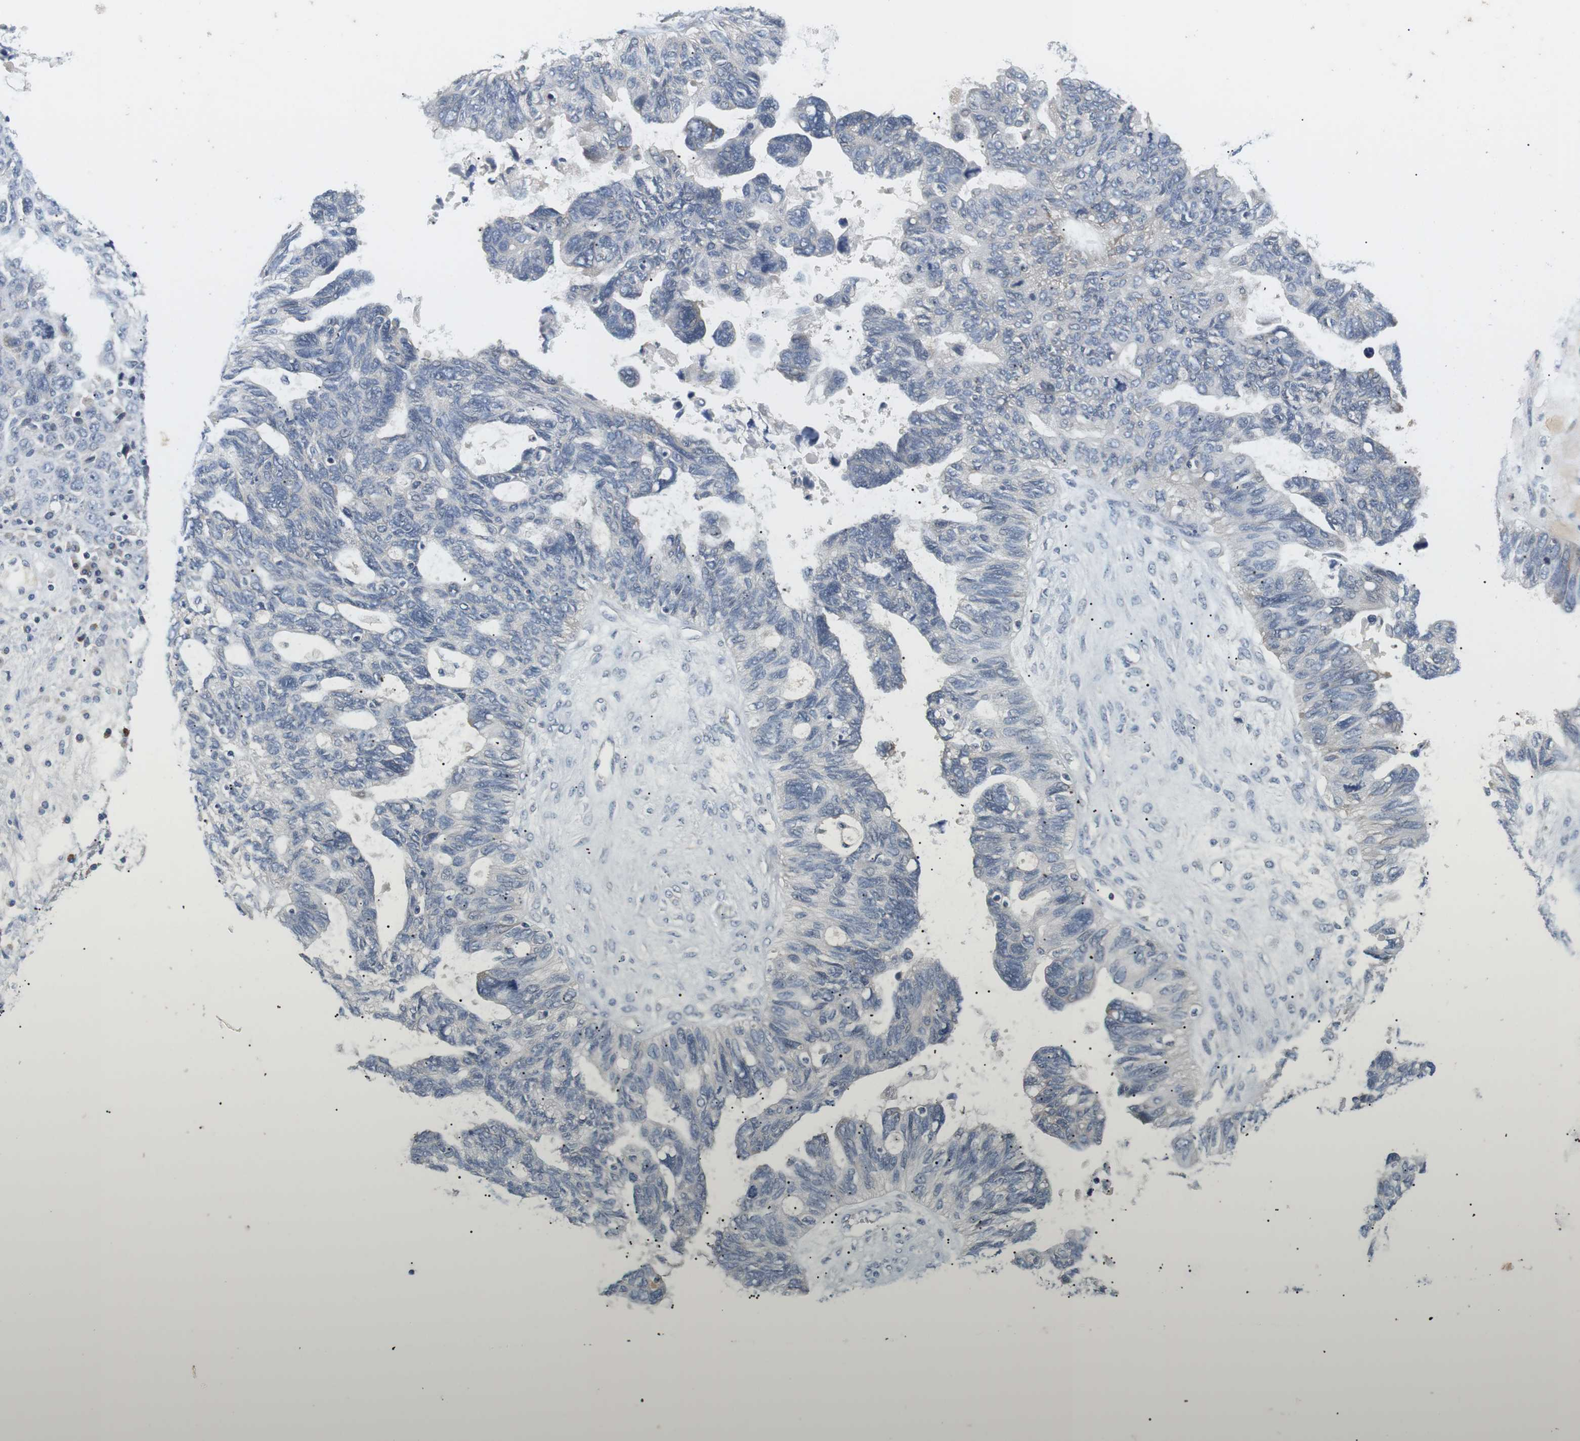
{"staining": {"intensity": "negative", "quantity": "none", "location": "none"}, "tissue": "ovarian cancer", "cell_type": "Tumor cells", "image_type": "cancer", "snomed": [{"axis": "morphology", "description": "Cystadenocarcinoma, serous, NOS"}, {"axis": "topography", "description": "Ovary"}], "caption": "Human ovarian serous cystadenocarcinoma stained for a protein using immunohistochemistry (IHC) demonstrates no staining in tumor cells.", "gene": "EVA1C", "patient": {"sex": "female", "age": 79}}